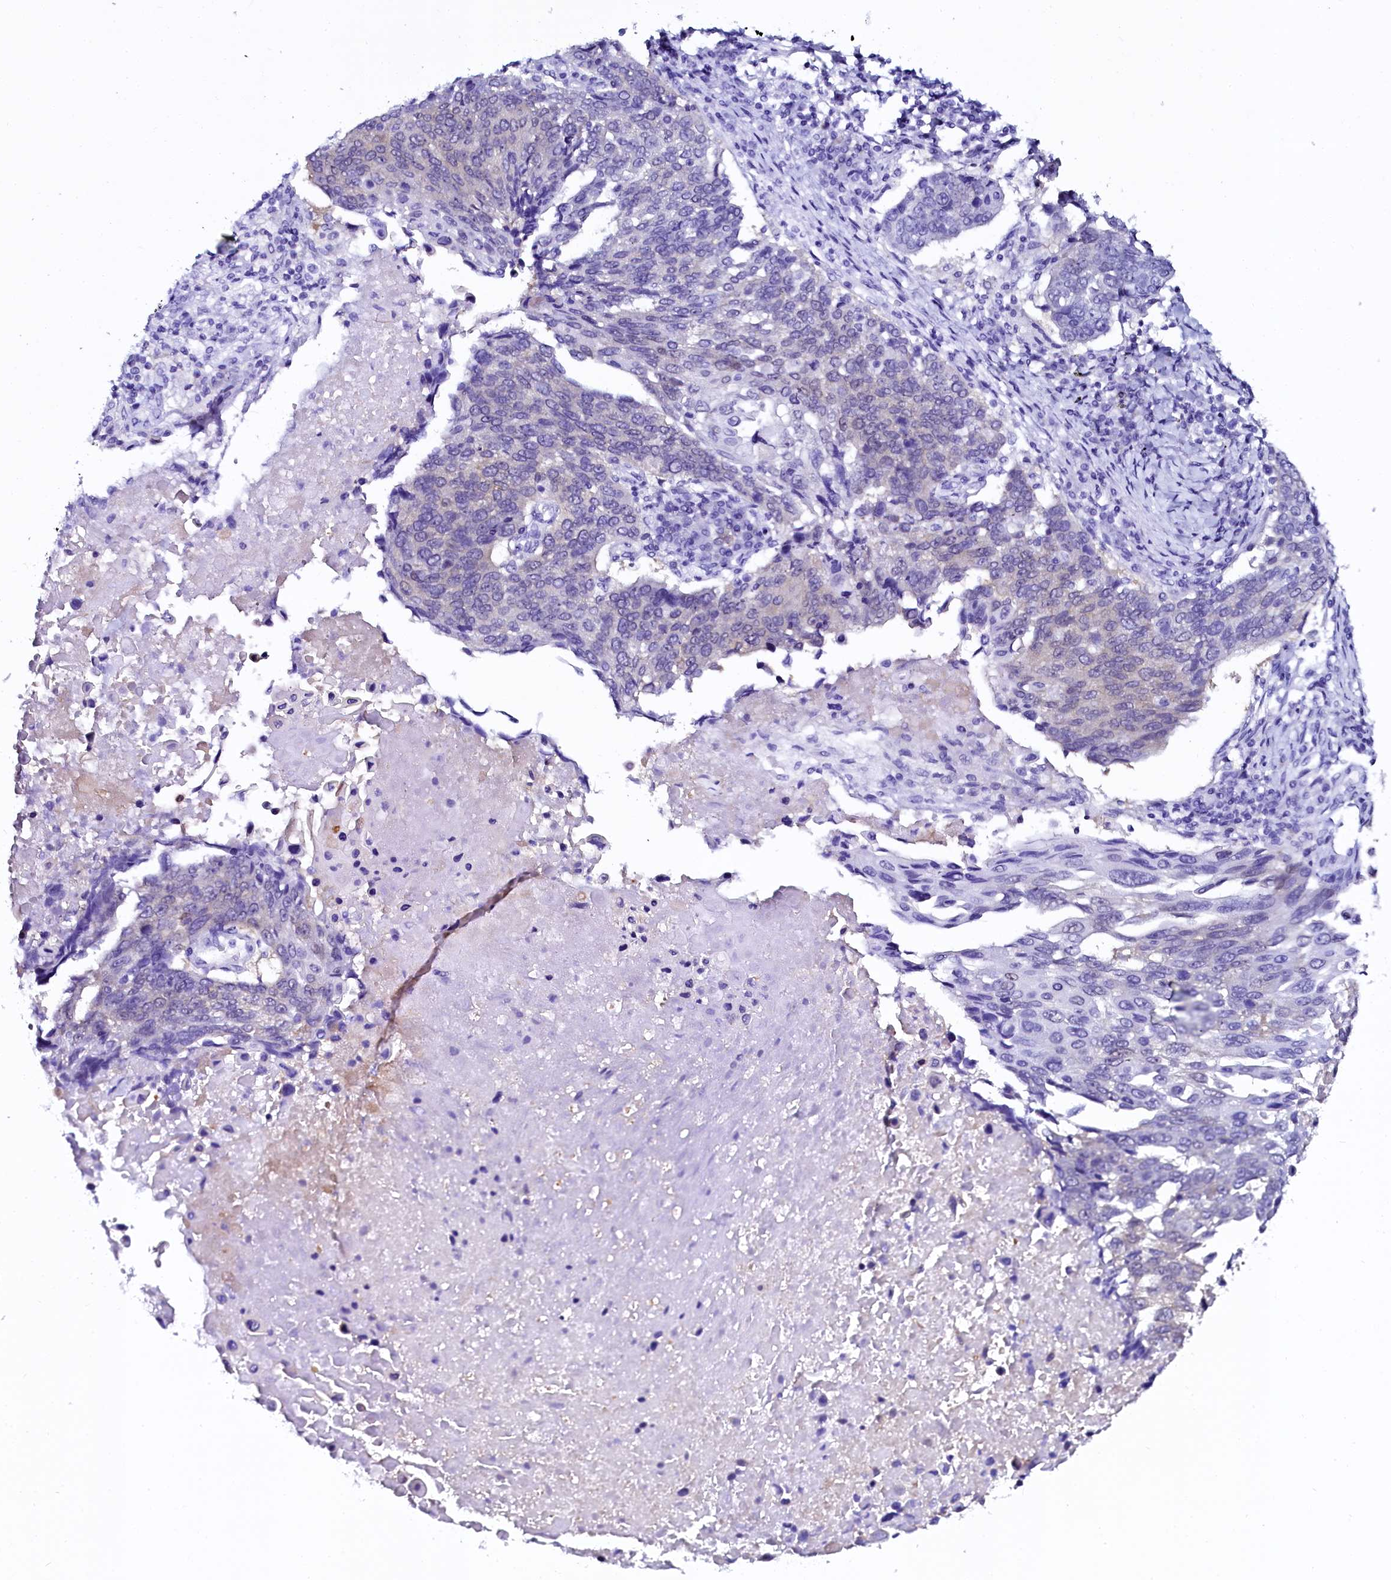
{"staining": {"intensity": "negative", "quantity": "none", "location": "none"}, "tissue": "lung cancer", "cell_type": "Tumor cells", "image_type": "cancer", "snomed": [{"axis": "morphology", "description": "Squamous cell carcinoma, NOS"}, {"axis": "topography", "description": "Lung"}], "caption": "A micrograph of human lung cancer is negative for staining in tumor cells.", "gene": "SORD", "patient": {"sex": "male", "age": 66}}